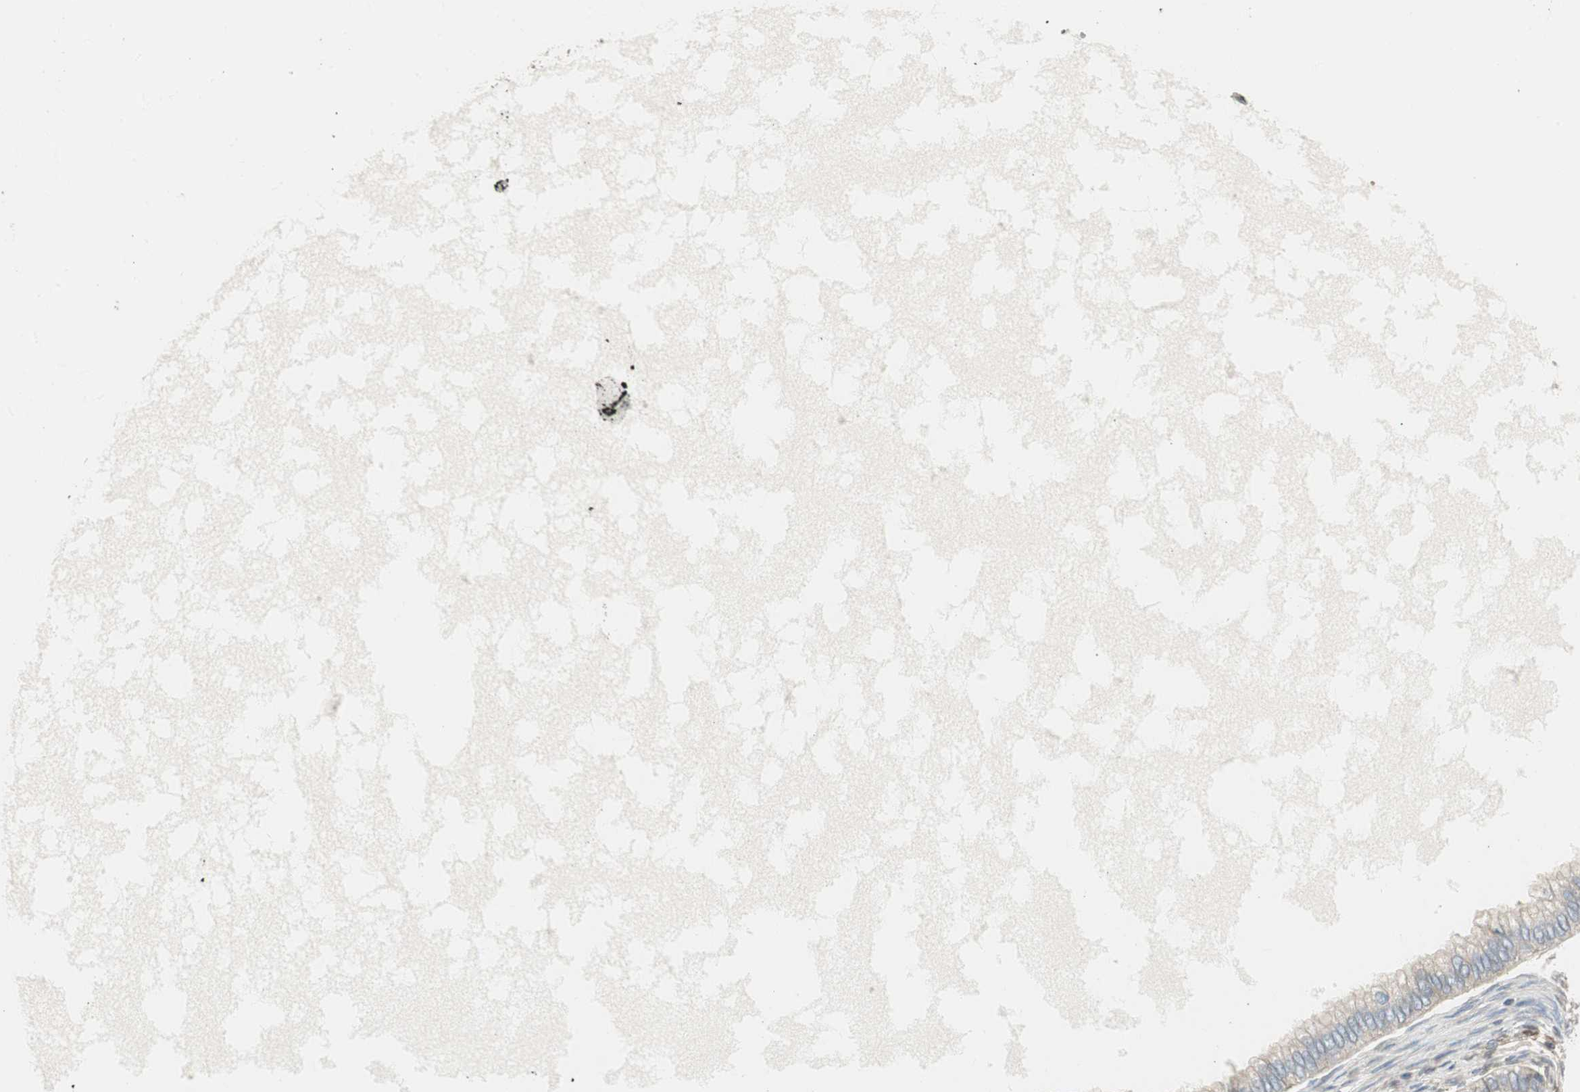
{"staining": {"intensity": "weak", "quantity": ">75%", "location": "cytoplasmic/membranous"}, "tissue": "ovarian cancer", "cell_type": "Tumor cells", "image_type": "cancer", "snomed": [{"axis": "morphology", "description": "Cystadenocarcinoma, mucinous, NOS"}, {"axis": "topography", "description": "Ovary"}], "caption": "Weak cytoplasmic/membranous positivity is present in about >75% of tumor cells in ovarian mucinous cystadenocarcinoma.", "gene": "NUCB2", "patient": {"sex": "female", "age": 80}}